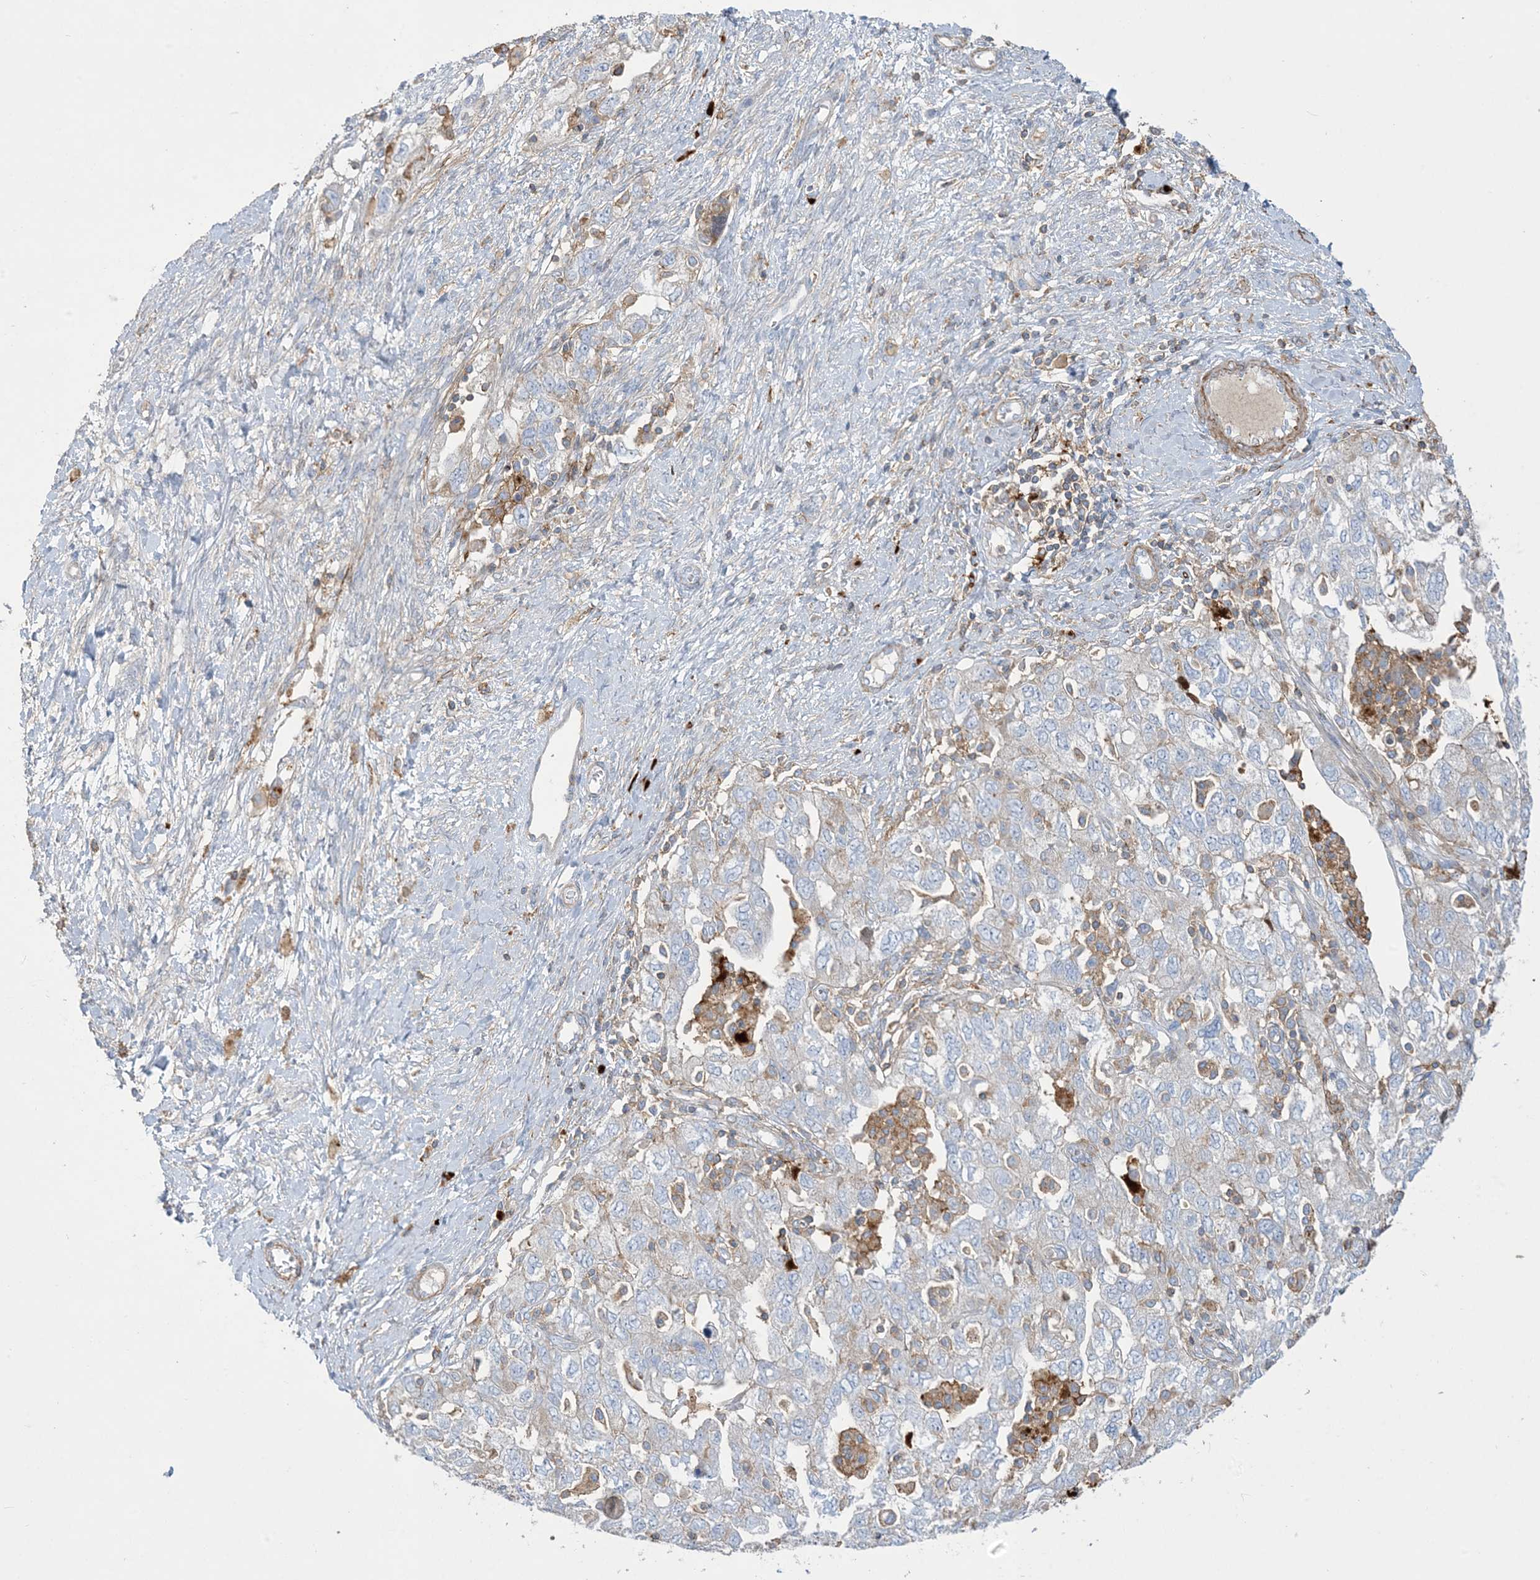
{"staining": {"intensity": "weak", "quantity": "<25%", "location": "cytoplasmic/membranous"}, "tissue": "ovarian cancer", "cell_type": "Tumor cells", "image_type": "cancer", "snomed": [{"axis": "morphology", "description": "Carcinoma, NOS"}, {"axis": "morphology", "description": "Cystadenocarcinoma, serous, NOS"}, {"axis": "topography", "description": "Ovary"}], "caption": "Immunohistochemistry (IHC) histopathology image of ovarian cancer (carcinoma) stained for a protein (brown), which reveals no positivity in tumor cells.", "gene": "GTF3C2", "patient": {"sex": "female", "age": 69}}